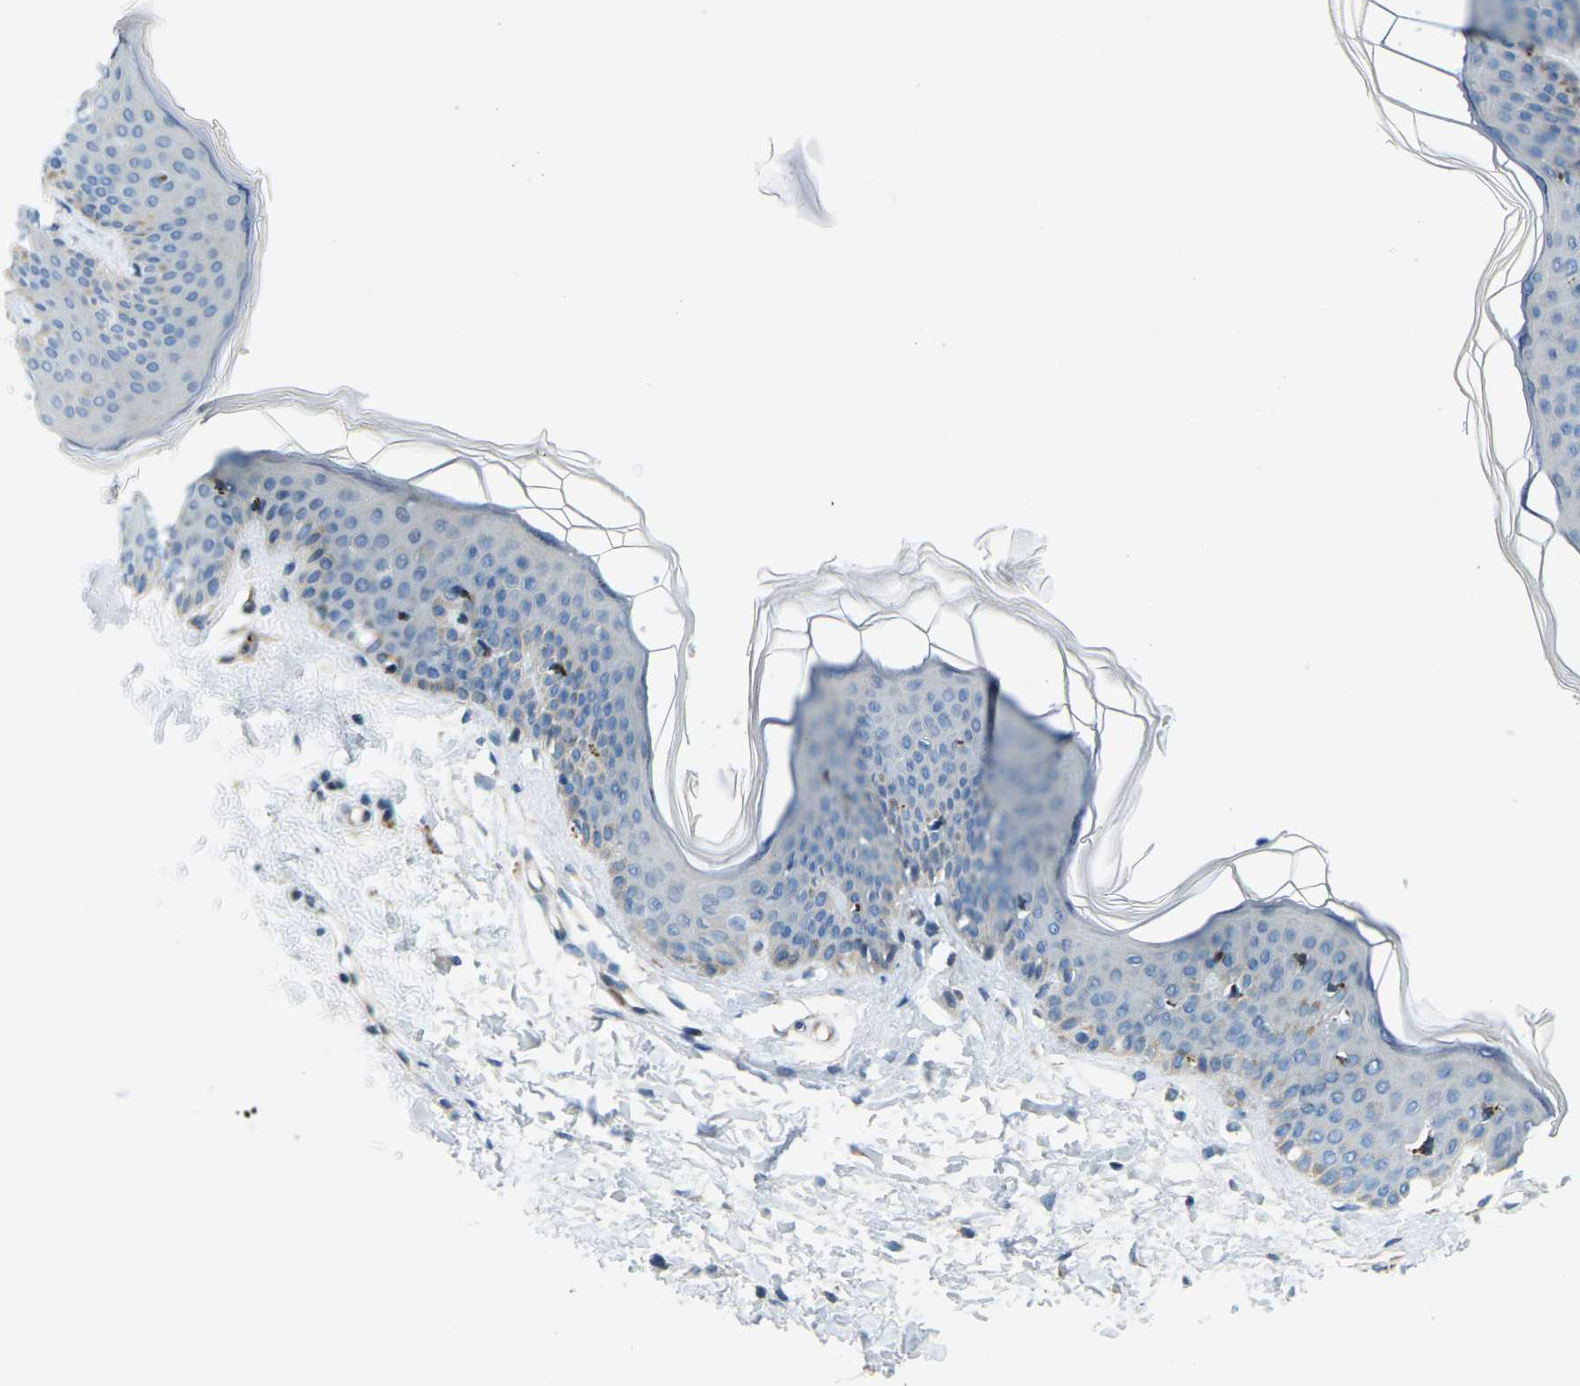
{"staining": {"intensity": "negative", "quantity": "none", "location": "none"}, "tissue": "skin", "cell_type": "Fibroblasts", "image_type": "normal", "snomed": [{"axis": "morphology", "description": "Normal tissue, NOS"}, {"axis": "topography", "description": "Skin"}], "caption": "A histopathology image of human skin is negative for staining in fibroblasts. Brightfield microscopy of IHC stained with DAB (3,3'-diaminobenzidine) (brown) and hematoxylin (blue), captured at high magnification.", "gene": "CYP2C8", "patient": {"sex": "female", "age": 17}}